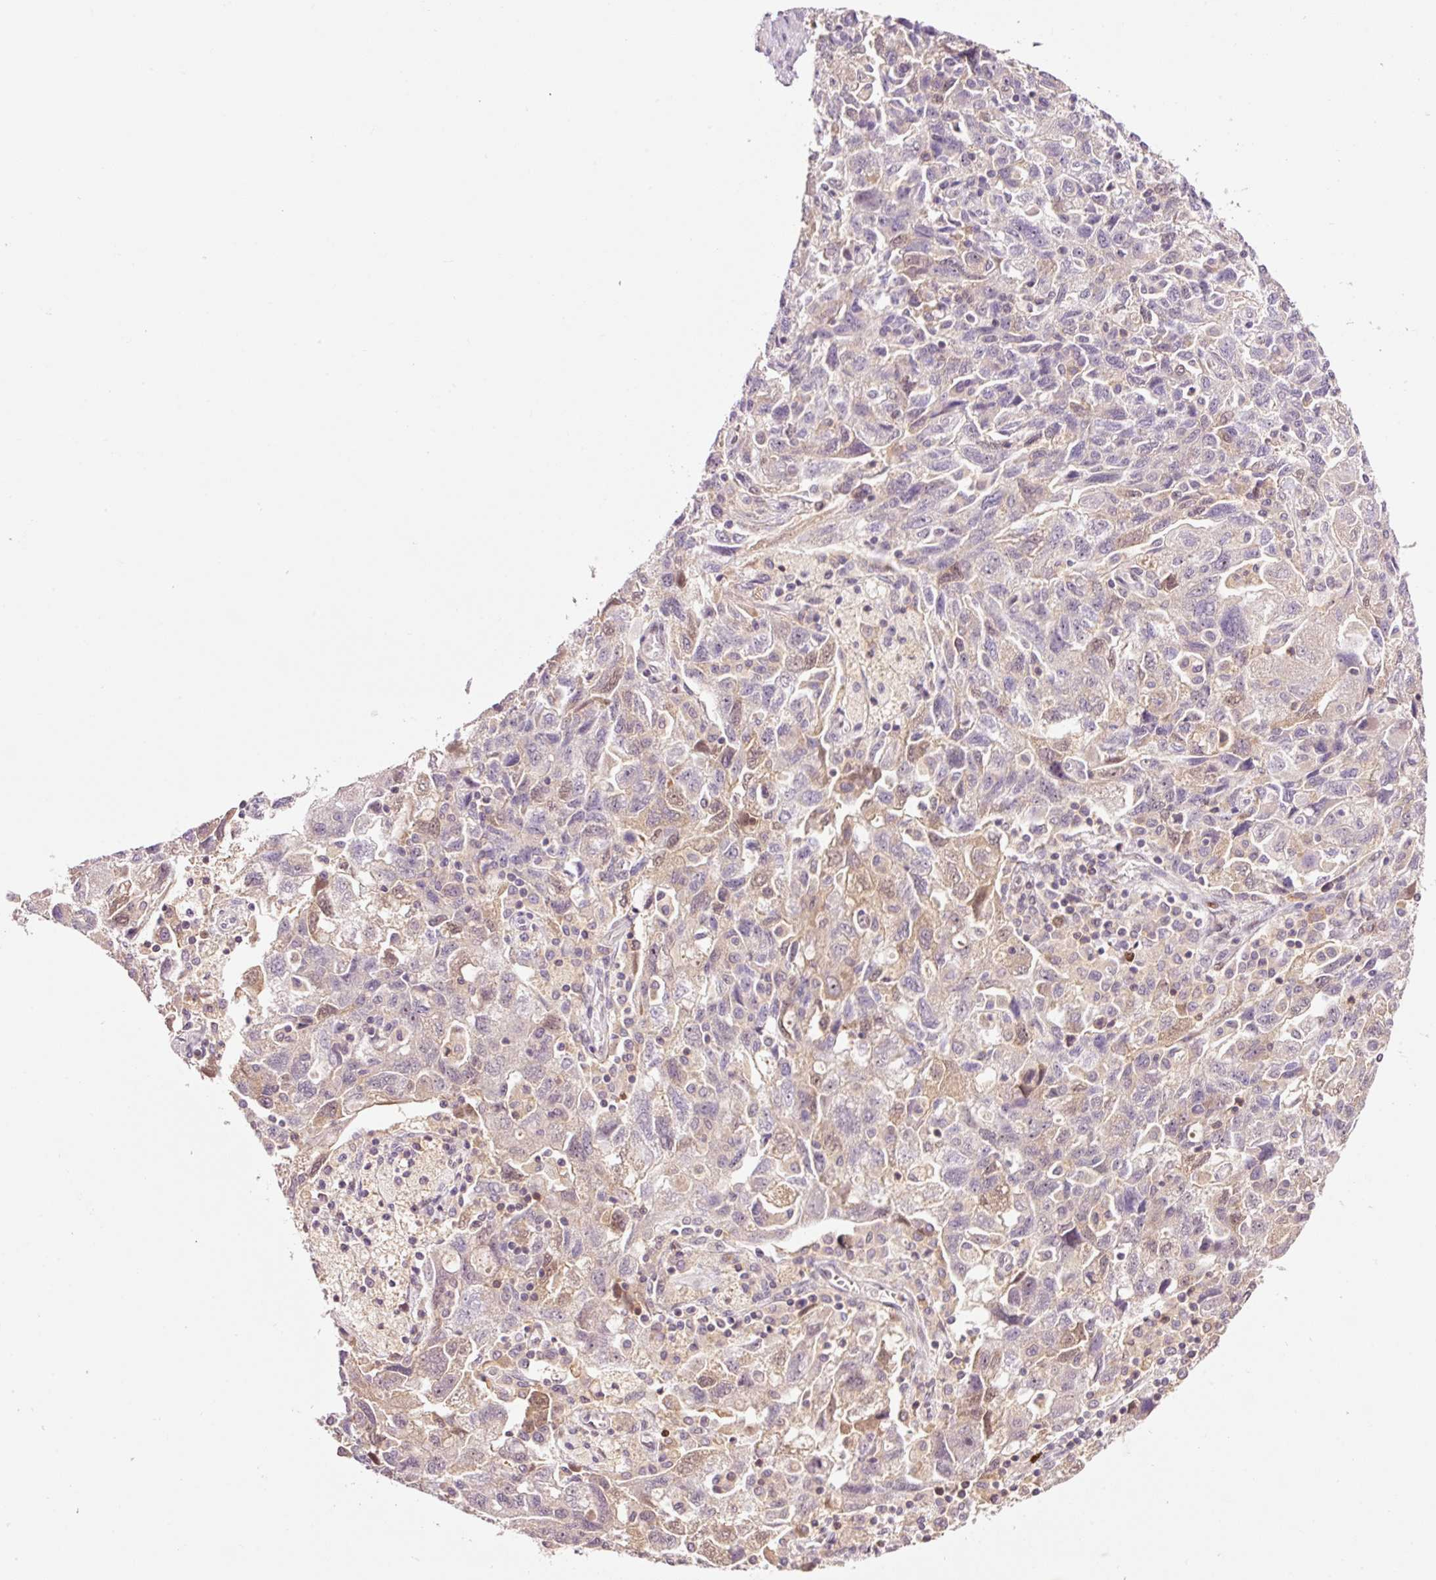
{"staining": {"intensity": "negative", "quantity": "none", "location": "none"}, "tissue": "ovarian cancer", "cell_type": "Tumor cells", "image_type": "cancer", "snomed": [{"axis": "morphology", "description": "Carcinoma, NOS"}, {"axis": "morphology", "description": "Cystadenocarcinoma, serous, NOS"}, {"axis": "topography", "description": "Ovary"}], "caption": "A high-resolution photomicrograph shows IHC staining of ovarian cancer, which reveals no significant positivity in tumor cells.", "gene": "DPPA4", "patient": {"sex": "female", "age": 69}}